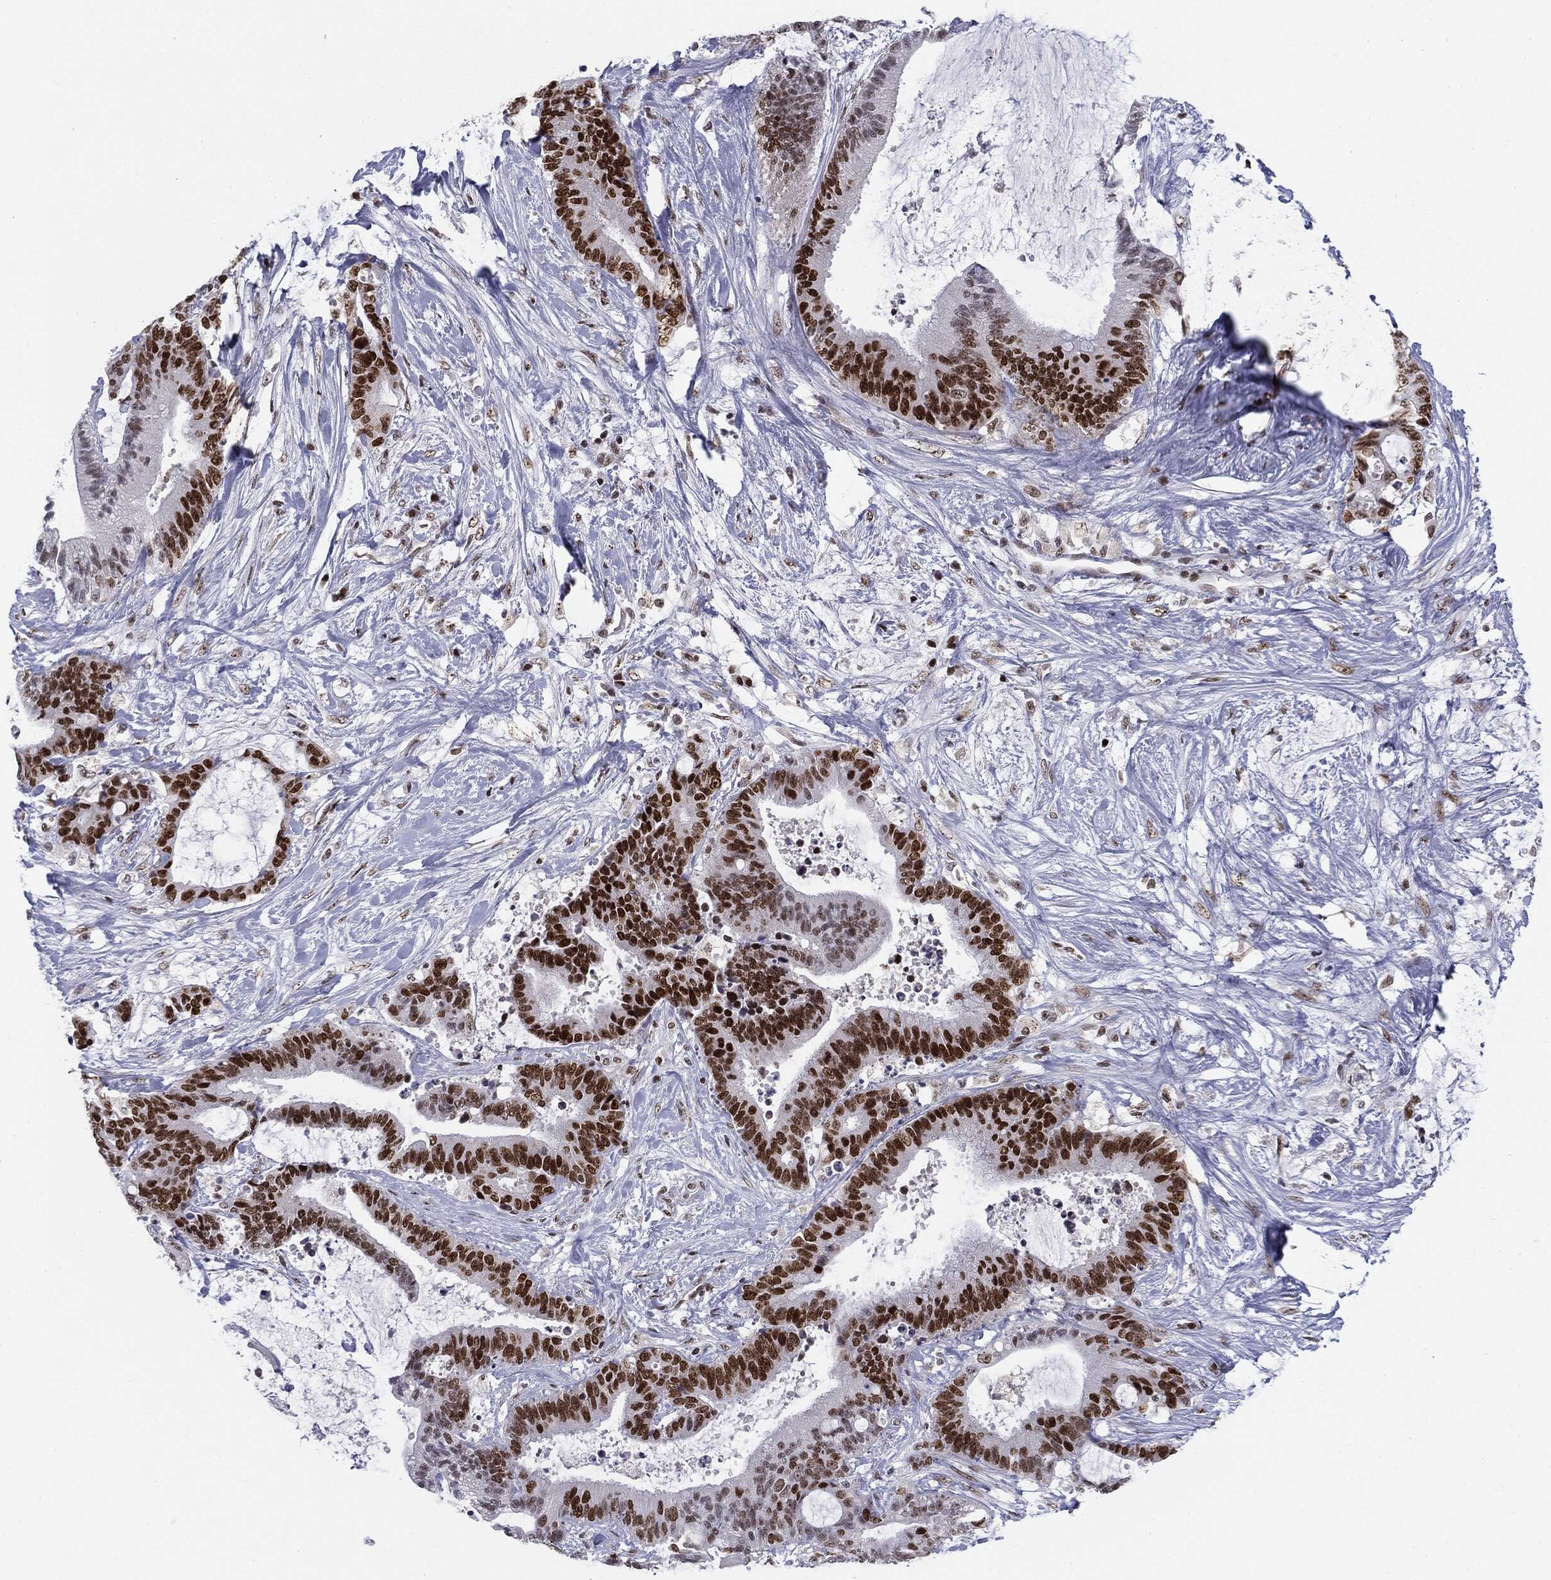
{"staining": {"intensity": "strong", "quantity": ">75%", "location": "nuclear"}, "tissue": "liver cancer", "cell_type": "Tumor cells", "image_type": "cancer", "snomed": [{"axis": "morphology", "description": "Cholangiocarcinoma"}, {"axis": "topography", "description": "Liver"}], "caption": "A photomicrograph of liver cancer stained for a protein displays strong nuclear brown staining in tumor cells.", "gene": "MDC1", "patient": {"sex": "female", "age": 73}}